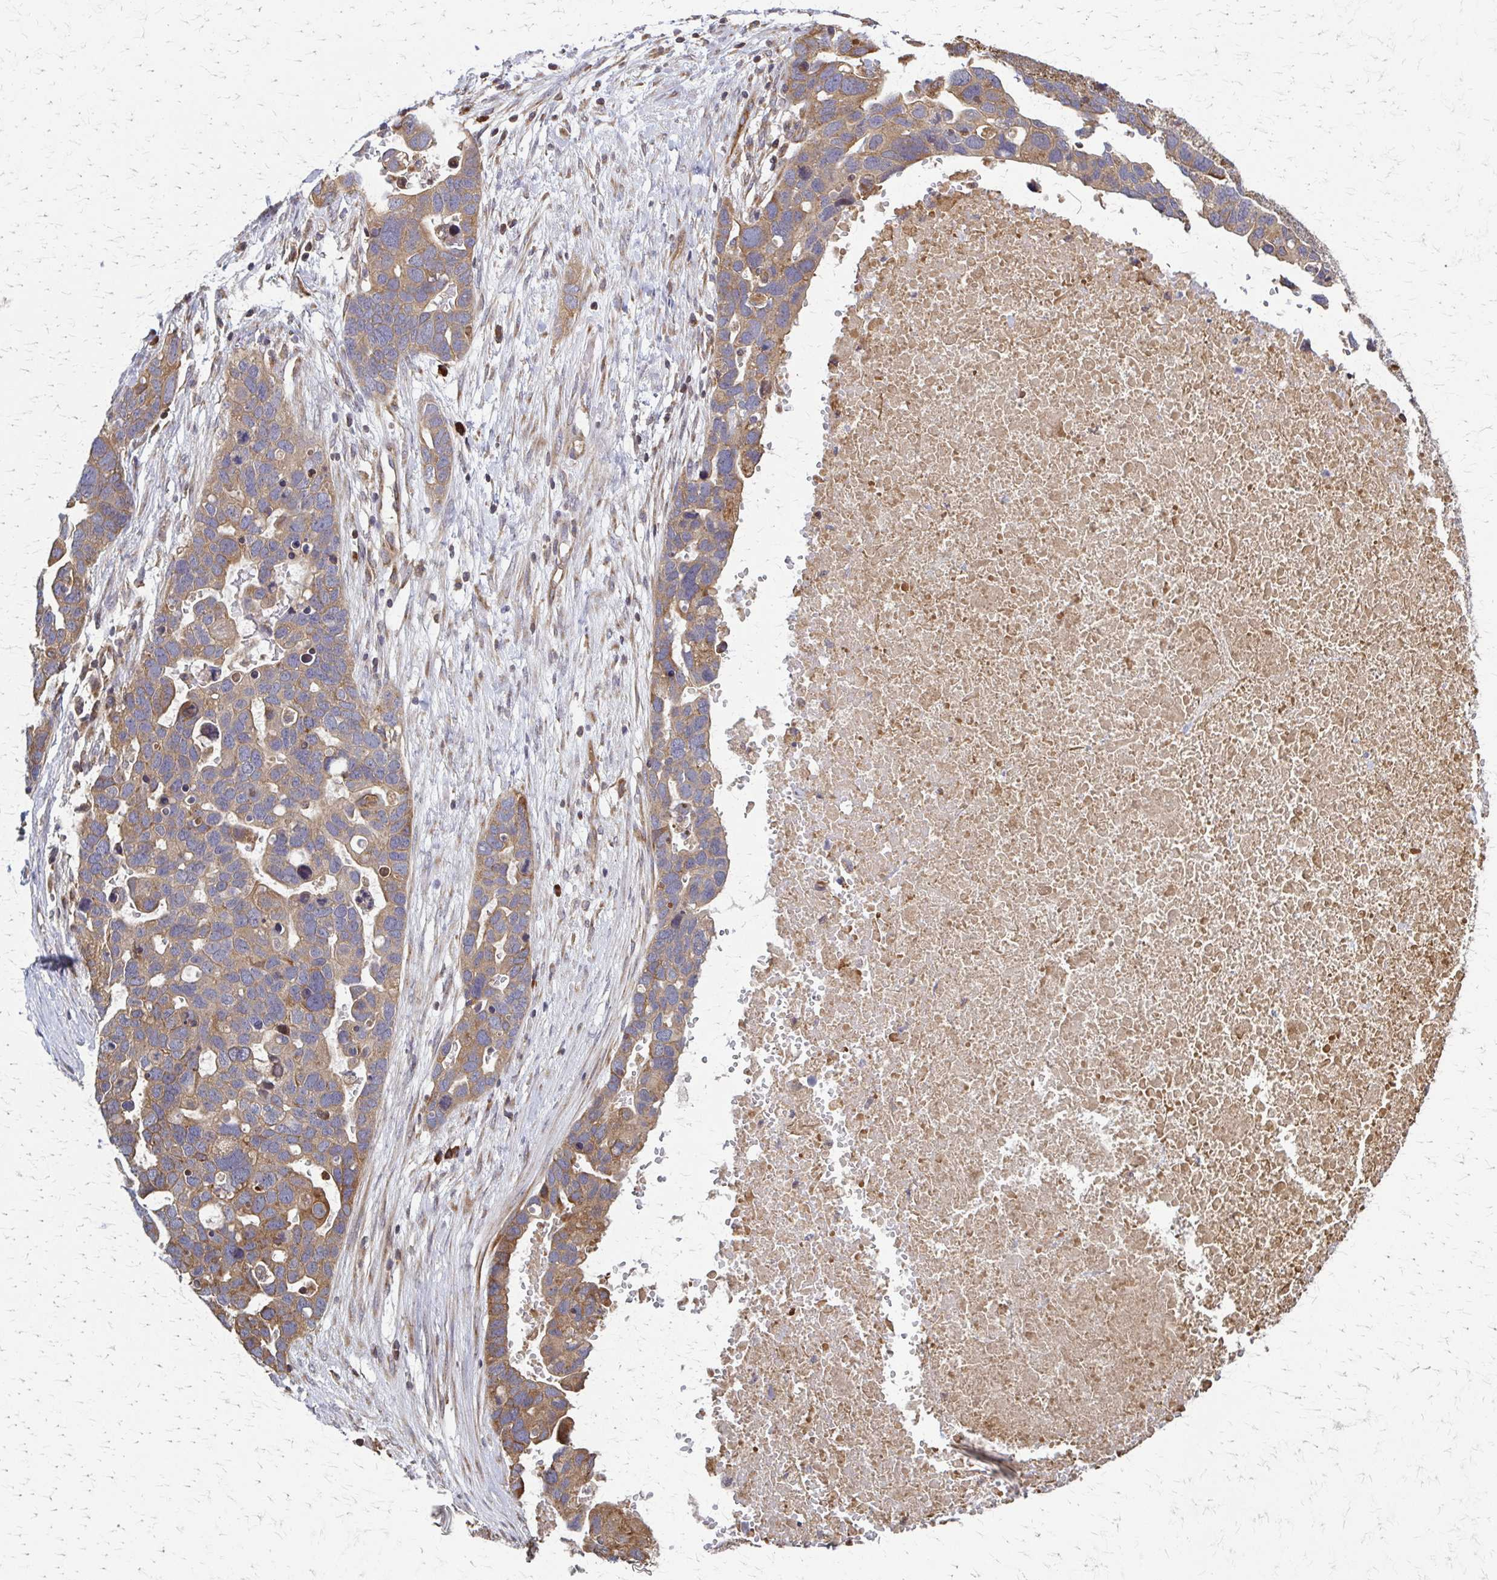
{"staining": {"intensity": "moderate", "quantity": ">75%", "location": "cytoplasmic/membranous"}, "tissue": "ovarian cancer", "cell_type": "Tumor cells", "image_type": "cancer", "snomed": [{"axis": "morphology", "description": "Cystadenocarcinoma, serous, NOS"}, {"axis": "topography", "description": "Ovary"}], "caption": "Protein expression analysis of human serous cystadenocarcinoma (ovarian) reveals moderate cytoplasmic/membranous expression in approximately >75% of tumor cells.", "gene": "EEF2", "patient": {"sex": "female", "age": 54}}